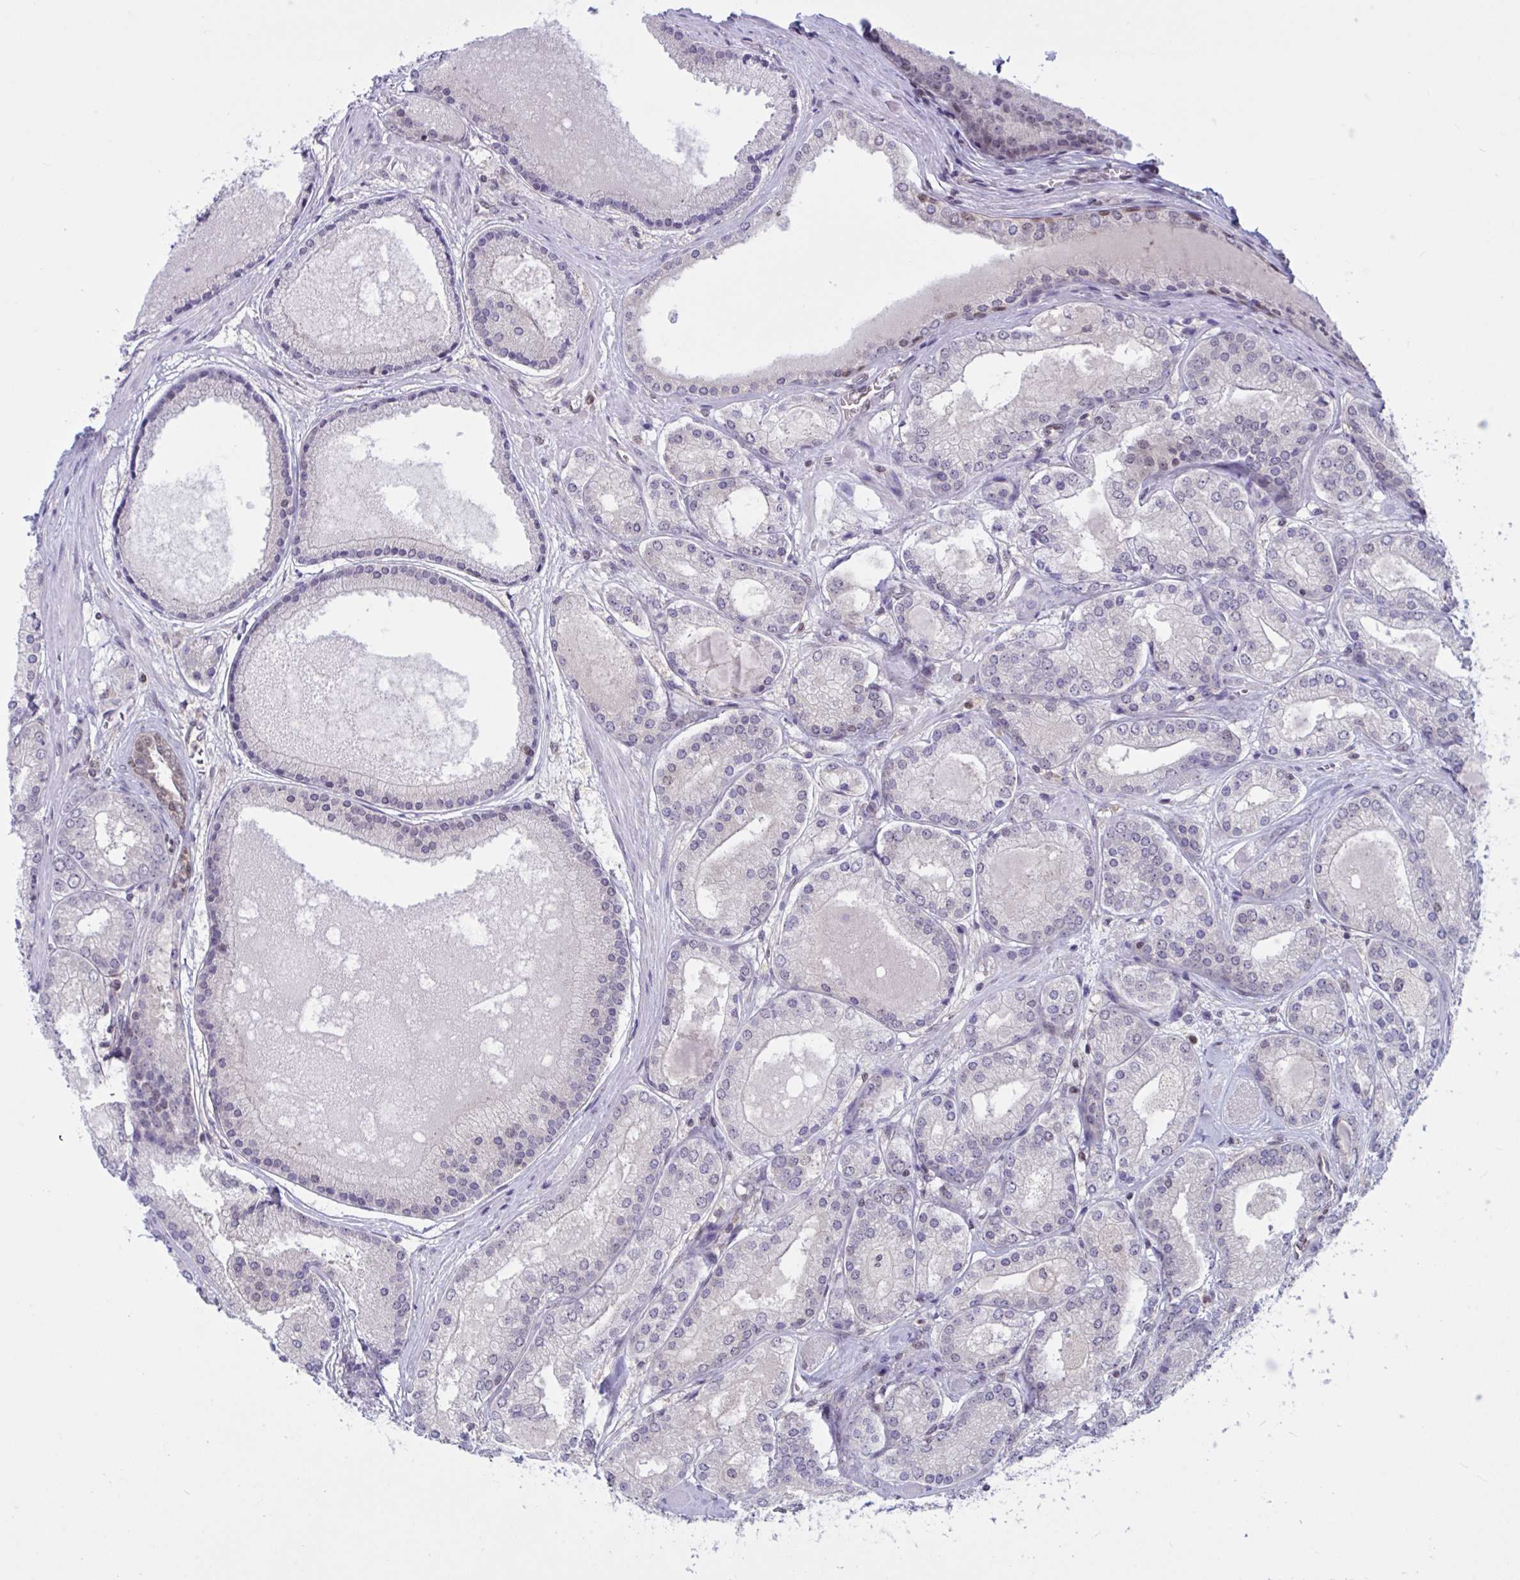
{"staining": {"intensity": "negative", "quantity": "none", "location": "none"}, "tissue": "prostate cancer", "cell_type": "Tumor cells", "image_type": "cancer", "snomed": [{"axis": "morphology", "description": "Adenocarcinoma, High grade"}, {"axis": "topography", "description": "Prostate"}], "caption": "Photomicrograph shows no significant protein staining in tumor cells of high-grade adenocarcinoma (prostate).", "gene": "TSN", "patient": {"sex": "male", "age": 67}}